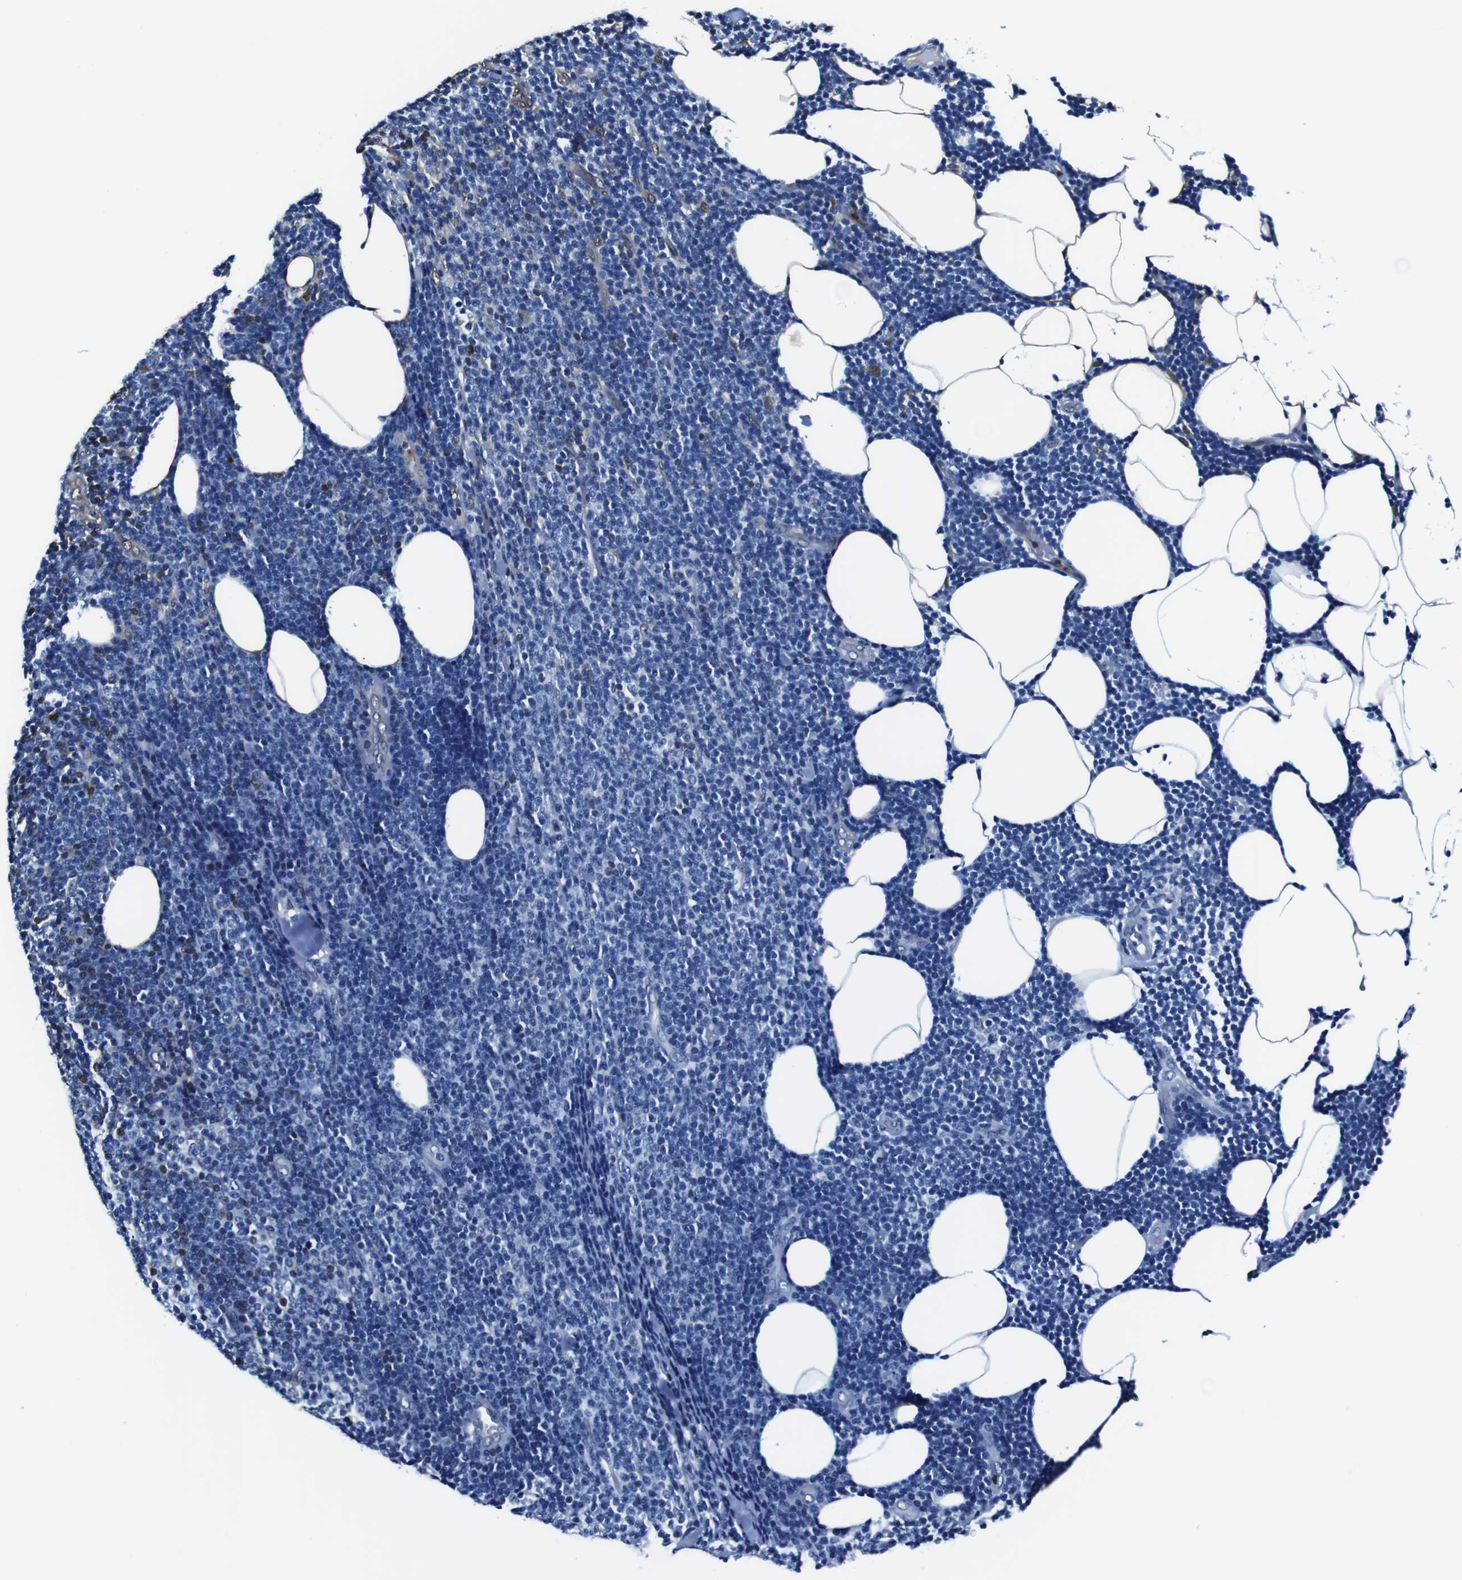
{"staining": {"intensity": "negative", "quantity": "none", "location": "none"}, "tissue": "lymphoma", "cell_type": "Tumor cells", "image_type": "cancer", "snomed": [{"axis": "morphology", "description": "Malignant lymphoma, non-Hodgkin's type, Low grade"}, {"axis": "topography", "description": "Lymph node"}], "caption": "DAB immunohistochemical staining of lymphoma displays no significant staining in tumor cells. (DAB IHC with hematoxylin counter stain).", "gene": "ANXA1", "patient": {"sex": "male", "age": 66}}